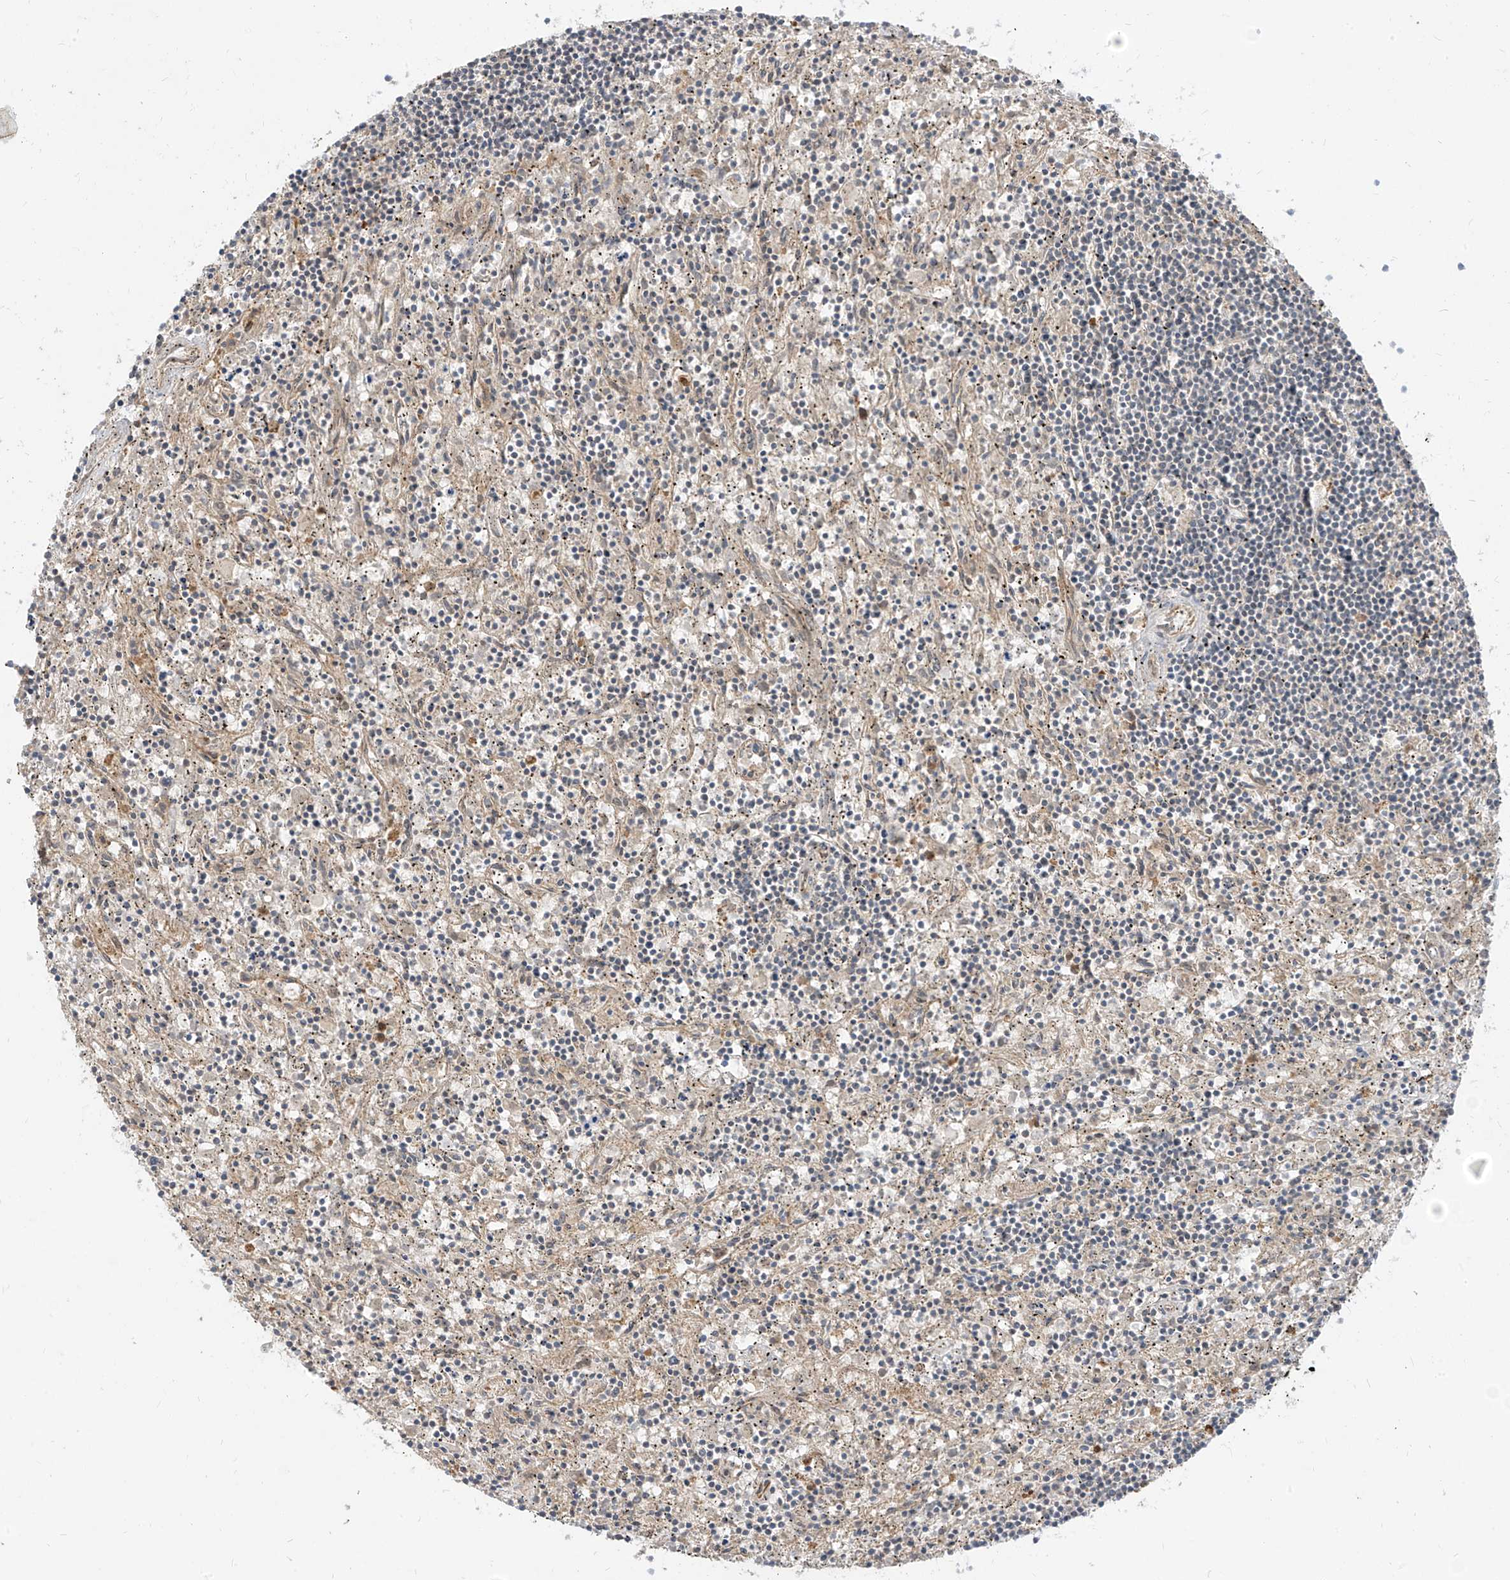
{"staining": {"intensity": "negative", "quantity": "none", "location": "none"}, "tissue": "lymphoma", "cell_type": "Tumor cells", "image_type": "cancer", "snomed": [{"axis": "morphology", "description": "Malignant lymphoma, non-Hodgkin's type, Low grade"}, {"axis": "topography", "description": "Spleen"}], "caption": "Lymphoma was stained to show a protein in brown. There is no significant expression in tumor cells.", "gene": "LCOR", "patient": {"sex": "male", "age": 76}}